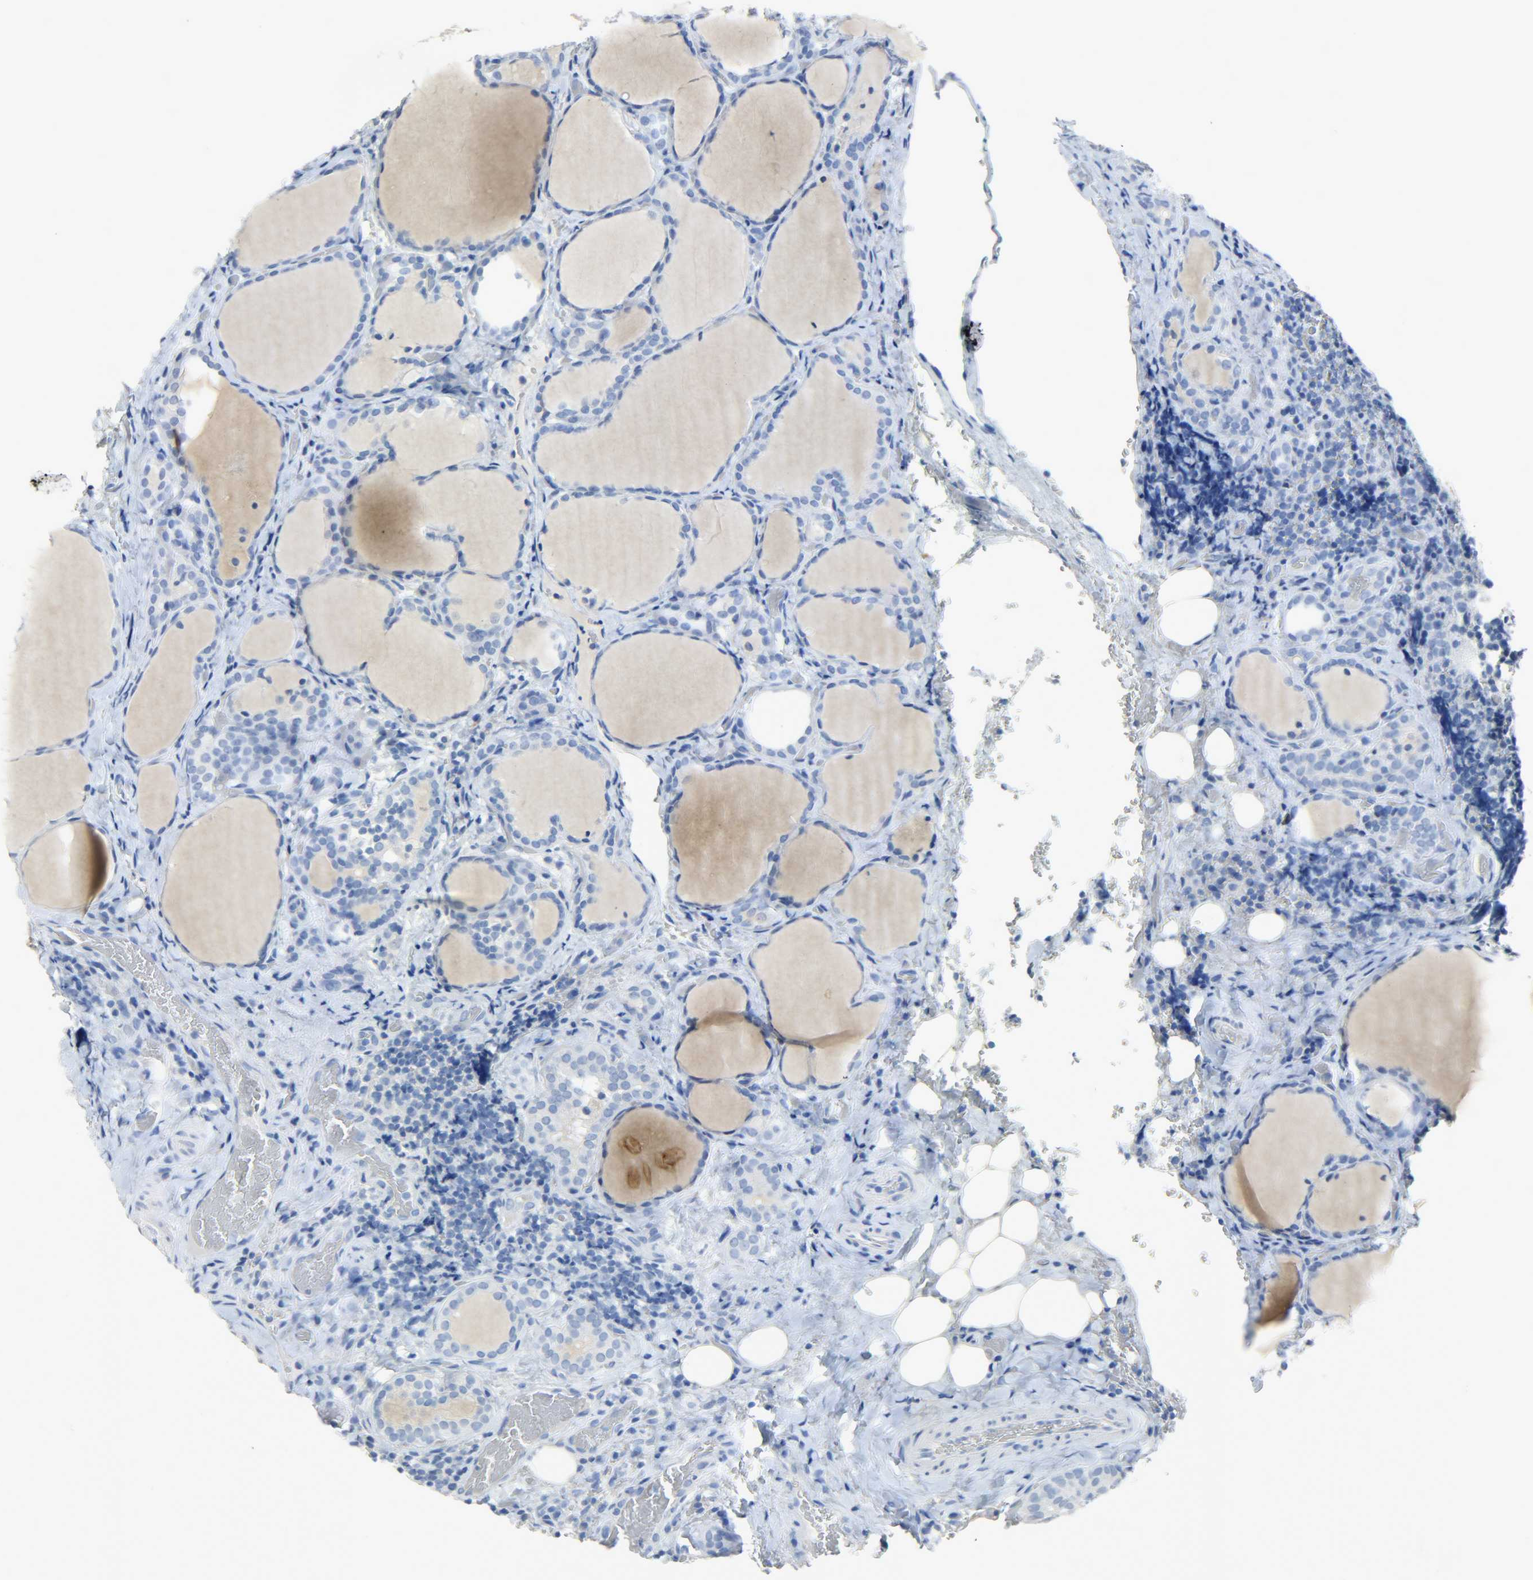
{"staining": {"intensity": "negative", "quantity": "none", "location": "none"}, "tissue": "thyroid cancer", "cell_type": "Tumor cells", "image_type": "cancer", "snomed": [{"axis": "morphology", "description": "Papillary adenocarcinoma, NOS"}, {"axis": "topography", "description": "Thyroid gland"}], "caption": "Tumor cells are negative for protein expression in human thyroid cancer.", "gene": "CRP", "patient": {"sex": "female", "age": 30}}